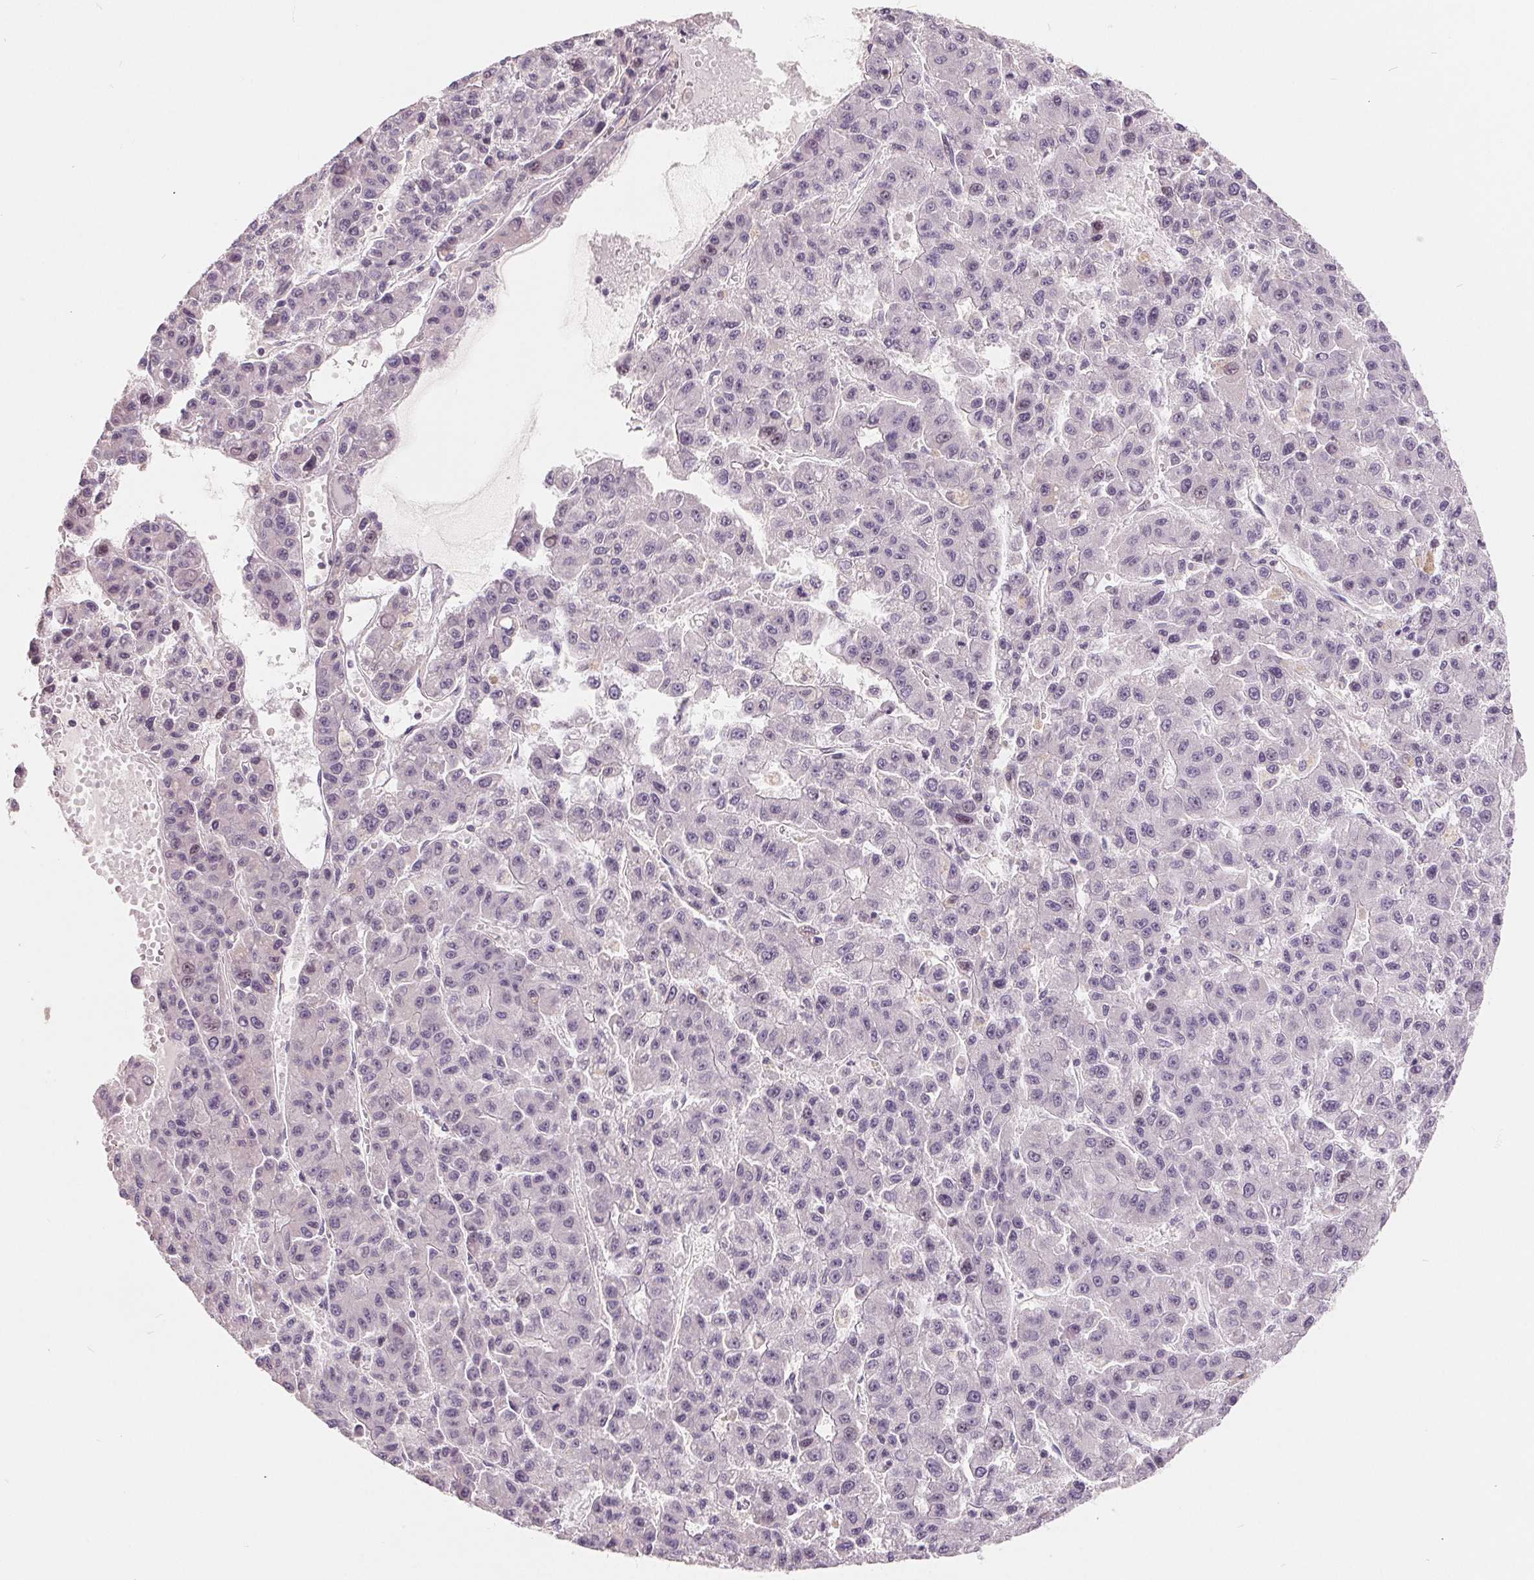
{"staining": {"intensity": "negative", "quantity": "none", "location": "none"}, "tissue": "liver cancer", "cell_type": "Tumor cells", "image_type": "cancer", "snomed": [{"axis": "morphology", "description": "Carcinoma, Hepatocellular, NOS"}, {"axis": "topography", "description": "Liver"}], "caption": "Histopathology image shows no protein staining in tumor cells of liver cancer (hepatocellular carcinoma) tissue.", "gene": "NRG2", "patient": {"sex": "male", "age": 70}}